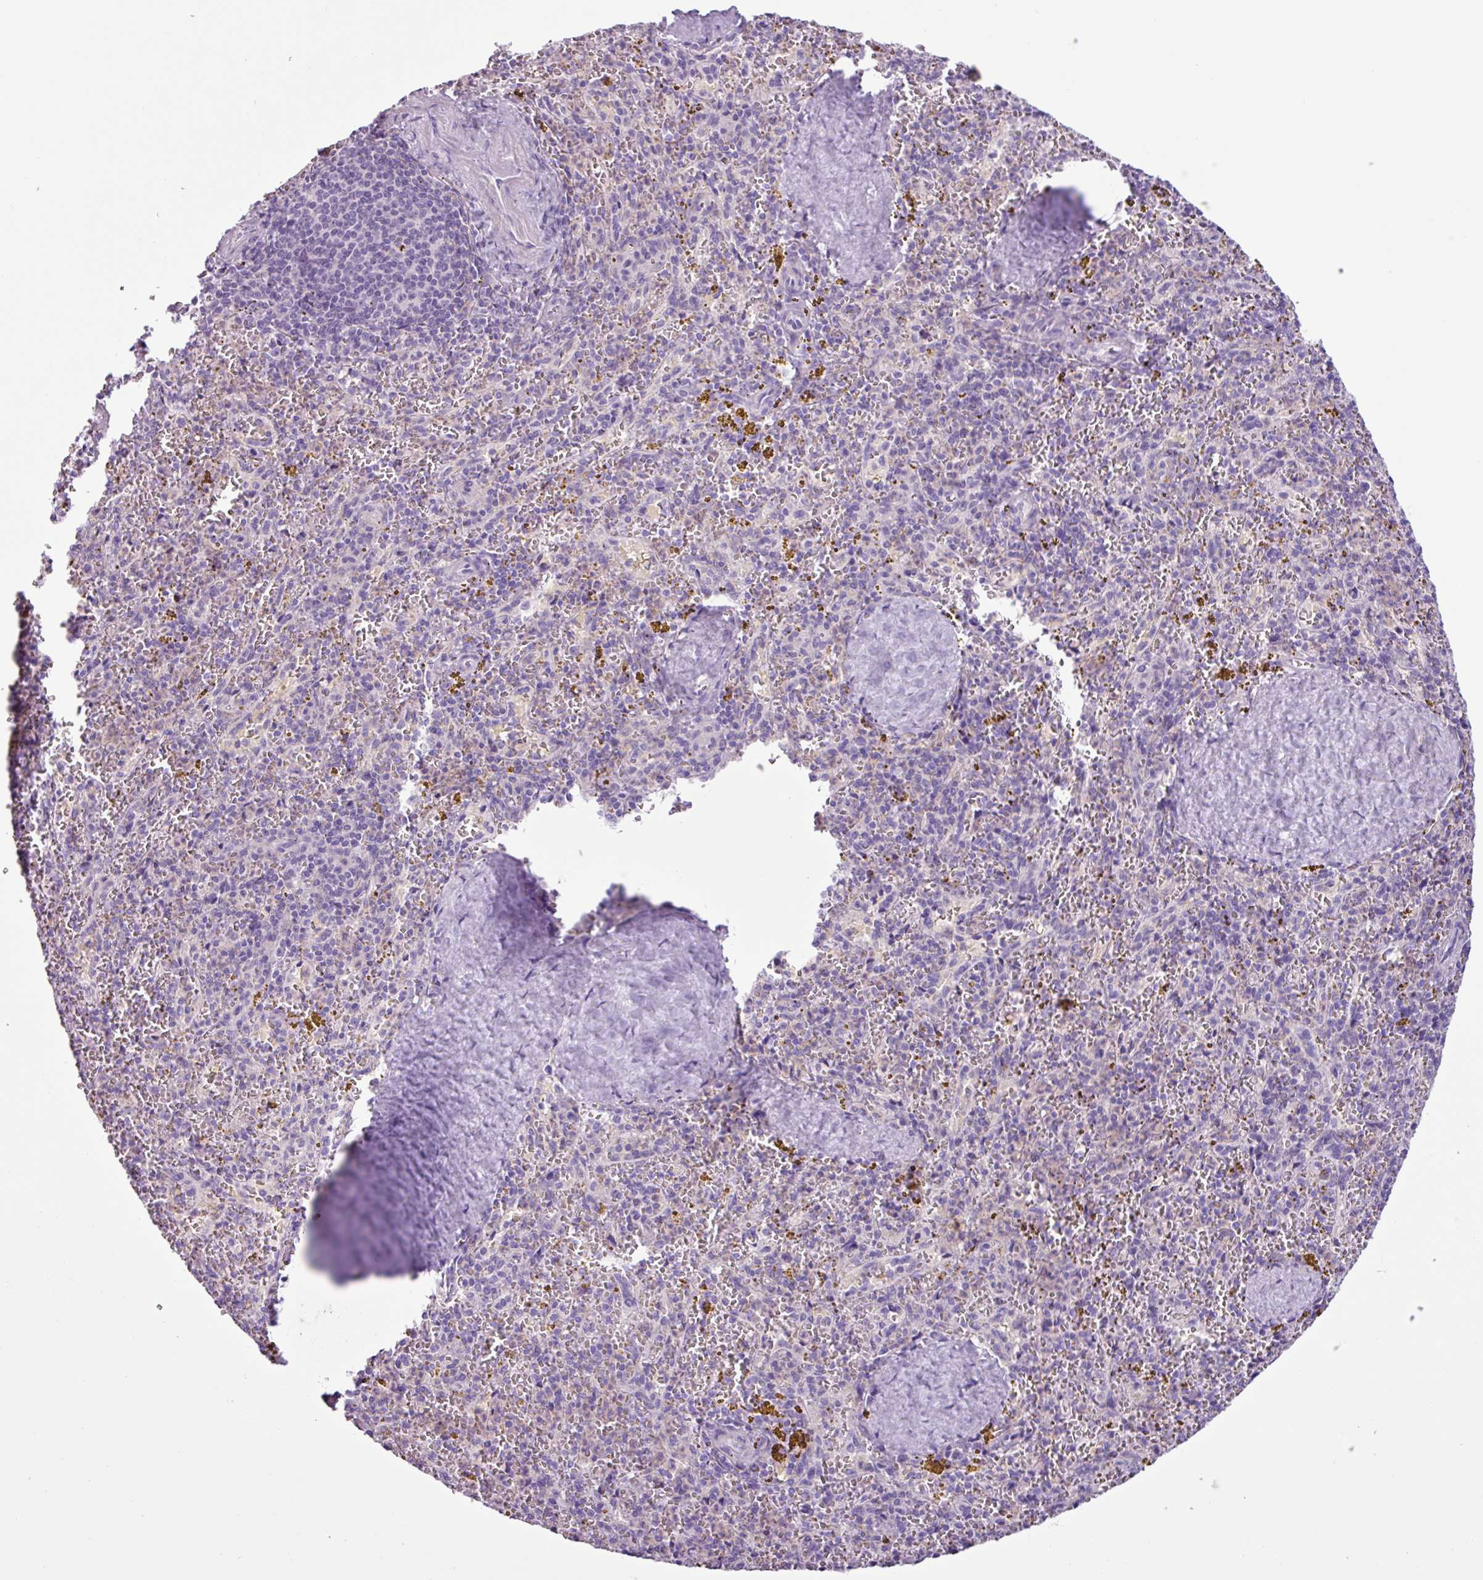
{"staining": {"intensity": "negative", "quantity": "none", "location": "none"}, "tissue": "spleen", "cell_type": "Cells in red pulp", "image_type": "normal", "snomed": [{"axis": "morphology", "description": "Normal tissue, NOS"}, {"axis": "topography", "description": "Spleen"}], "caption": "The image exhibits no significant positivity in cells in red pulp of spleen.", "gene": "CYSTM1", "patient": {"sex": "male", "age": 57}}